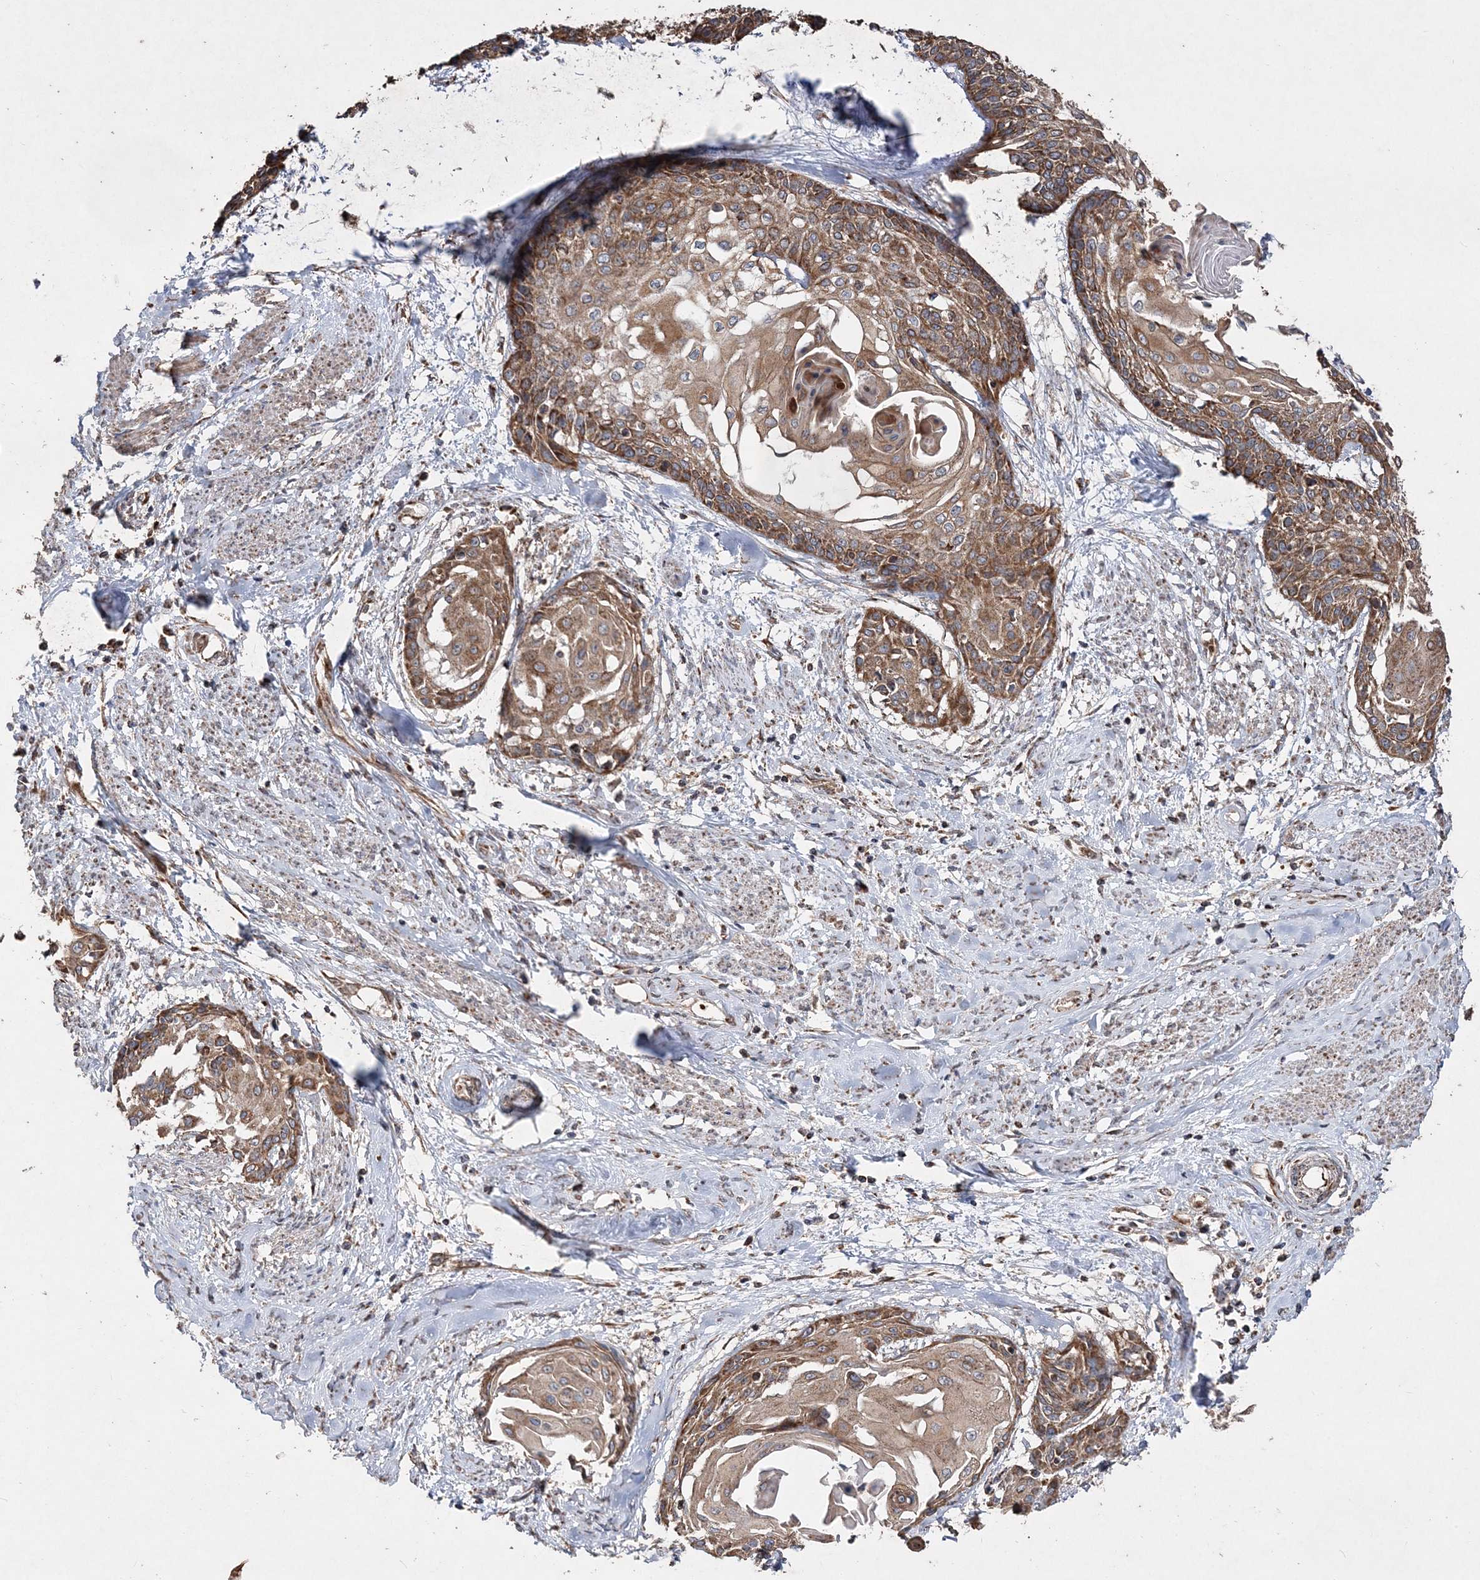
{"staining": {"intensity": "moderate", "quantity": ">75%", "location": "cytoplasmic/membranous"}, "tissue": "cervical cancer", "cell_type": "Tumor cells", "image_type": "cancer", "snomed": [{"axis": "morphology", "description": "Squamous cell carcinoma, NOS"}, {"axis": "topography", "description": "Cervix"}], "caption": "Immunohistochemistry micrograph of neoplastic tissue: cervical cancer (squamous cell carcinoma) stained using immunohistochemistry demonstrates medium levels of moderate protein expression localized specifically in the cytoplasmic/membranous of tumor cells, appearing as a cytoplasmic/membranous brown color.", "gene": "POC5", "patient": {"sex": "female", "age": 57}}